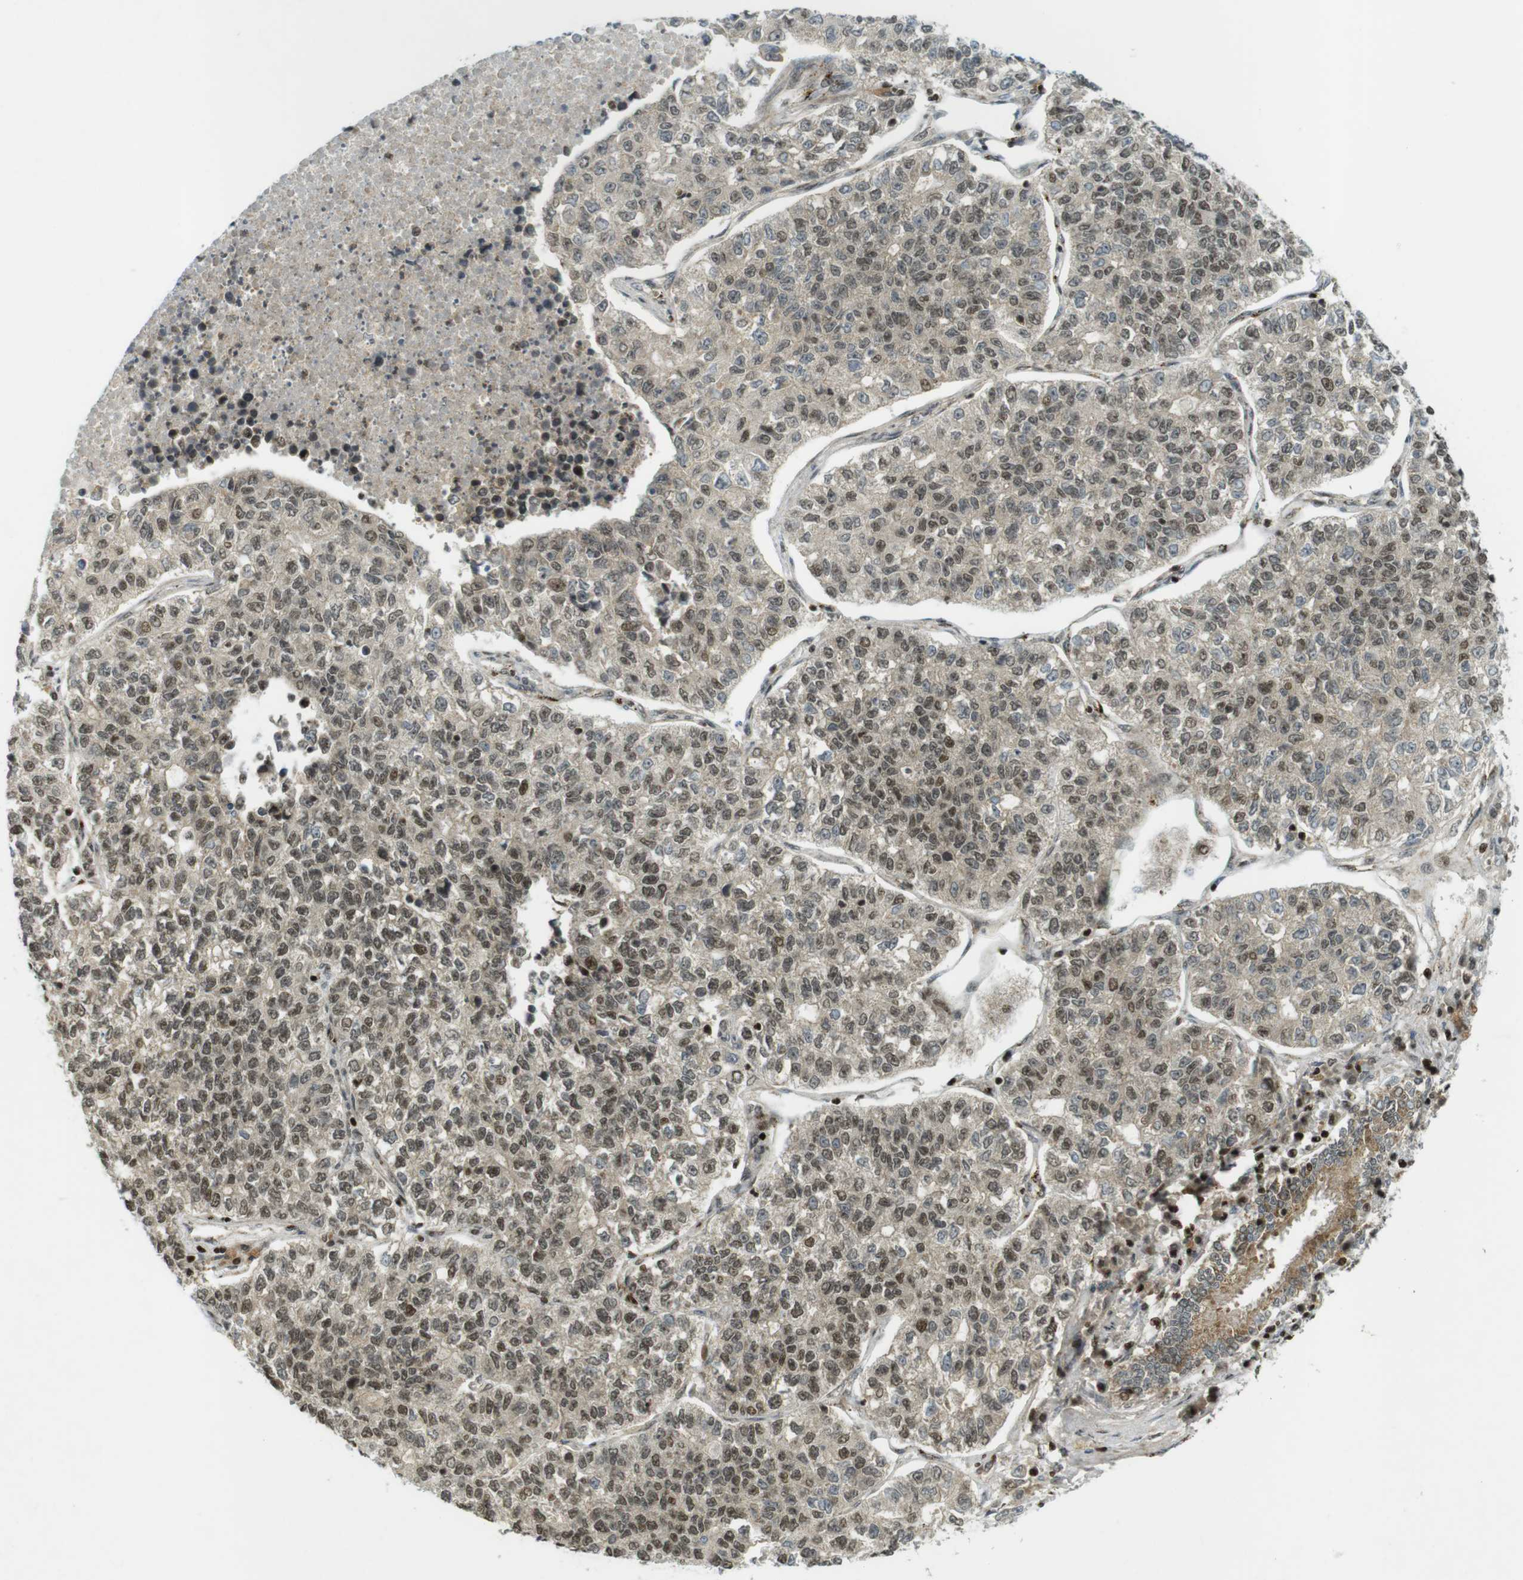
{"staining": {"intensity": "moderate", "quantity": "25%-75%", "location": "nuclear"}, "tissue": "lung cancer", "cell_type": "Tumor cells", "image_type": "cancer", "snomed": [{"axis": "morphology", "description": "Adenocarcinoma, NOS"}, {"axis": "topography", "description": "Lung"}], "caption": "Adenocarcinoma (lung) stained with a brown dye reveals moderate nuclear positive expression in about 25%-75% of tumor cells.", "gene": "PPP1R13B", "patient": {"sex": "male", "age": 49}}